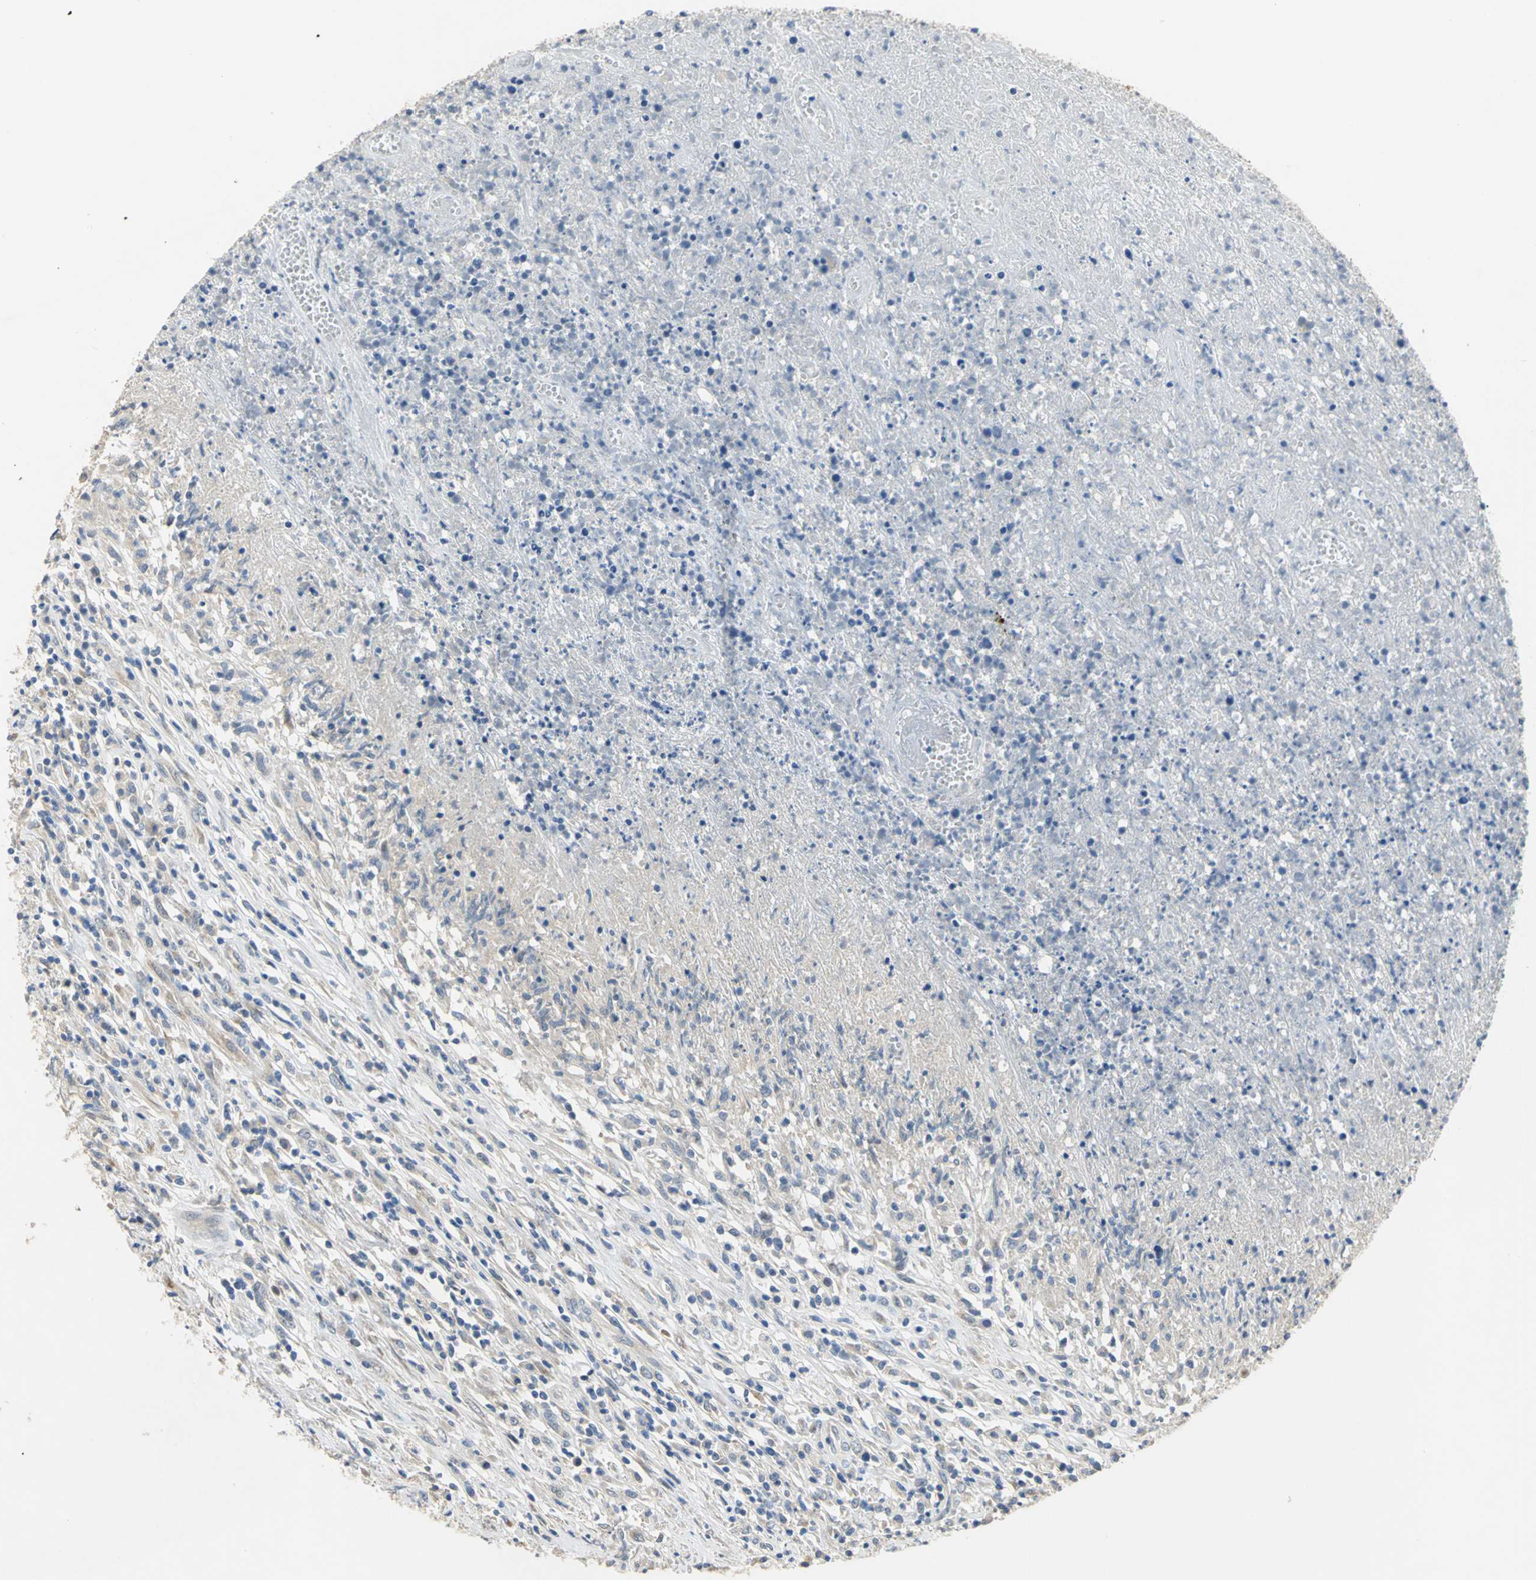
{"staining": {"intensity": "negative", "quantity": "none", "location": "none"}, "tissue": "lymphoma", "cell_type": "Tumor cells", "image_type": "cancer", "snomed": [{"axis": "morphology", "description": "Malignant lymphoma, non-Hodgkin's type, High grade"}, {"axis": "topography", "description": "Lymph node"}], "caption": "Human high-grade malignant lymphoma, non-Hodgkin's type stained for a protein using immunohistochemistry reveals no positivity in tumor cells.", "gene": "IL17RB", "patient": {"sex": "female", "age": 84}}